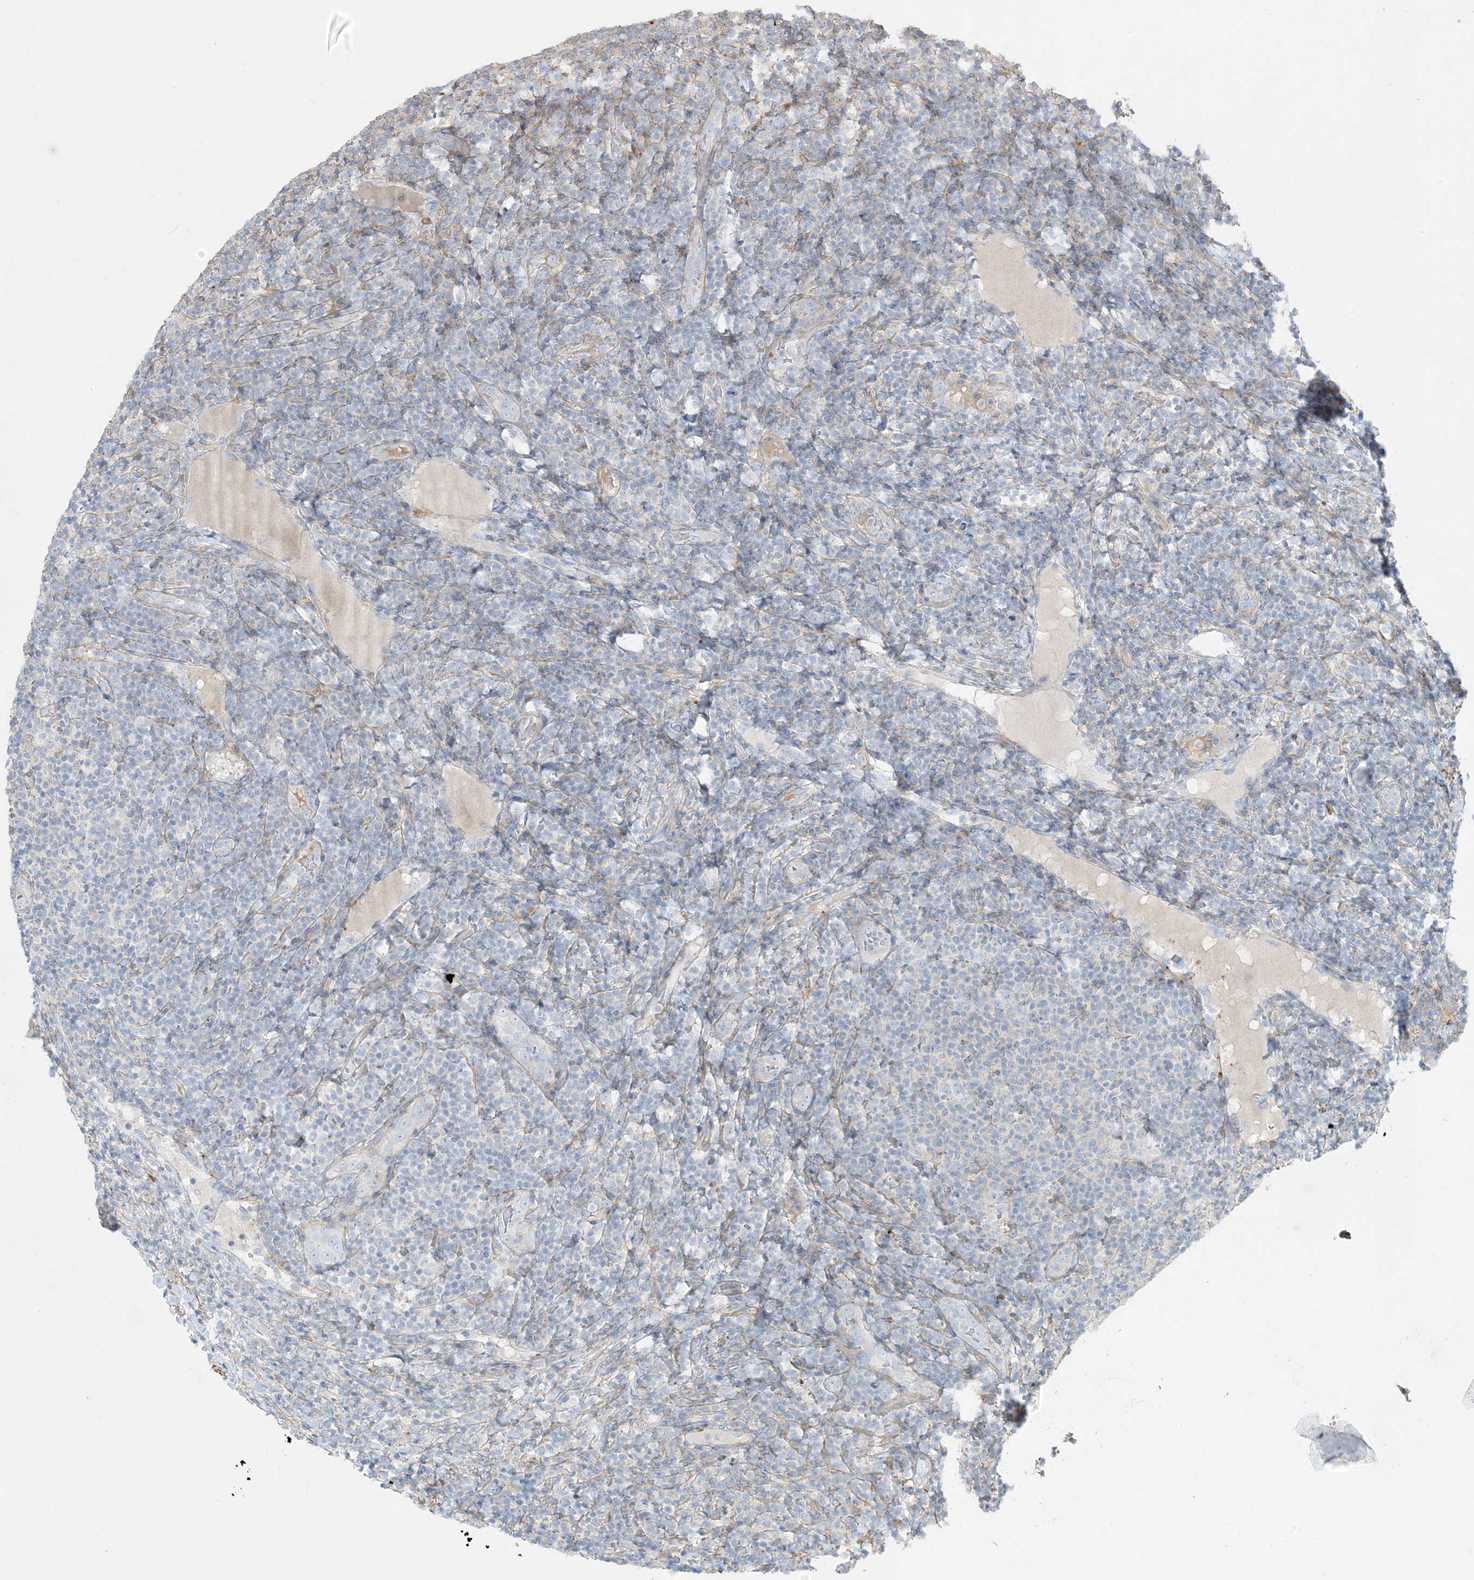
{"staining": {"intensity": "negative", "quantity": "none", "location": "none"}, "tissue": "lymphoma", "cell_type": "Tumor cells", "image_type": "cancer", "snomed": [{"axis": "morphology", "description": "Malignant lymphoma, non-Hodgkin's type, Low grade"}, {"axis": "topography", "description": "Lymph node"}], "caption": "Human malignant lymphoma, non-Hodgkin's type (low-grade) stained for a protein using IHC displays no positivity in tumor cells.", "gene": "GTF3C2", "patient": {"sex": "male", "age": 66}}